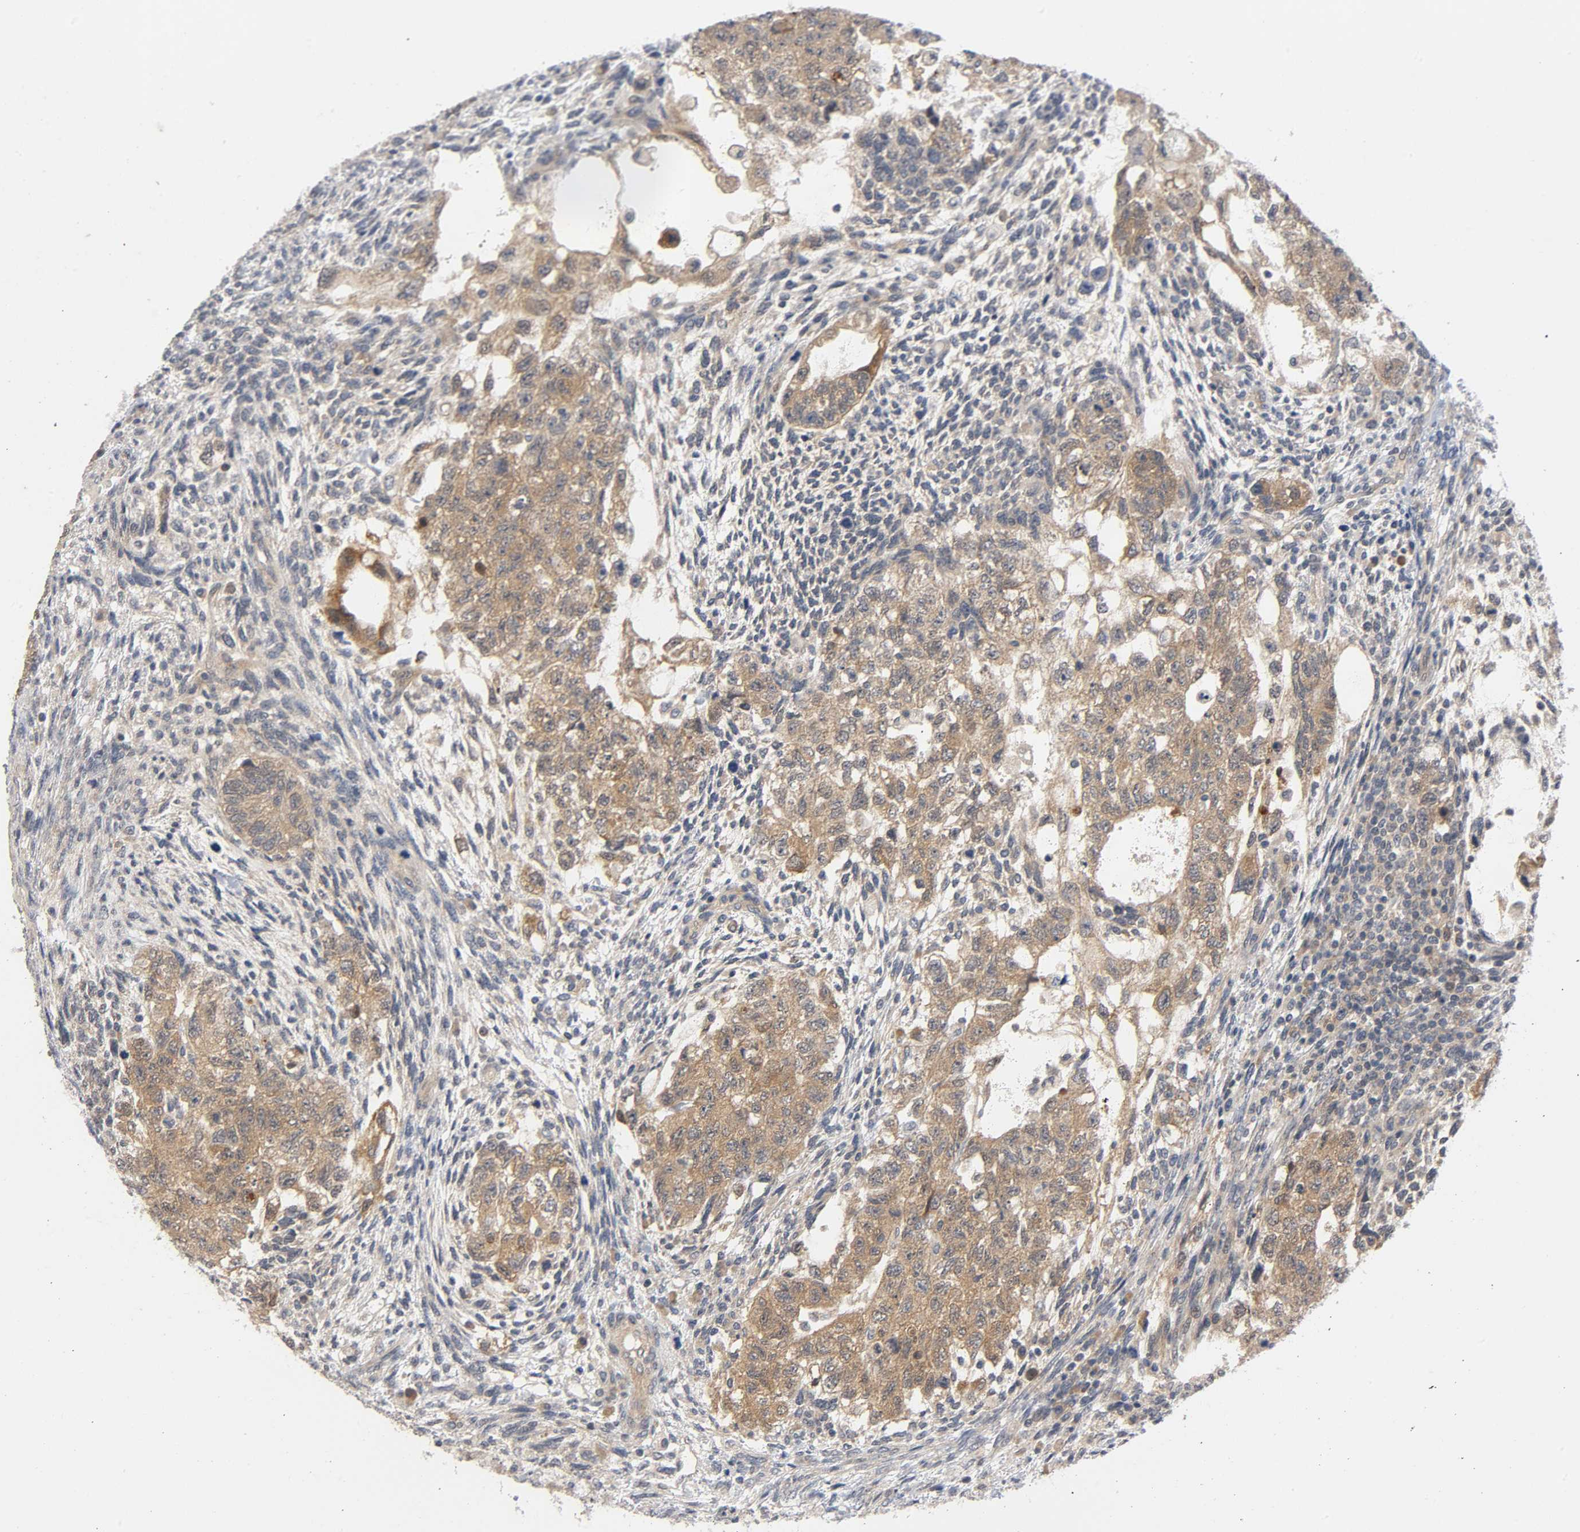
{"staining": {"intensity": "moderate", "quantity": ">75%", "location": "cytoplasmic/membranous"}, "tissue": "testis cancer", "cell_type": "Tumor cells", "image_type": "cancer", "snomed": [{"axis": "morphology", "description": "Normal tissue, NOS"}, {"axis": "morphology", "description": "Carcinoma, Embryonal, NOS"}, {"axis": "topography", "description": "Testis"}], "caption": "Immunohistochemical staining of human testis embryonal carcinoma demonstrates moderate cytoplasmic/membranous protein staining in approximately >75% of tumor cells.", "gene": "MAPK8", "patient": {"sex": "male", "age": 36}}